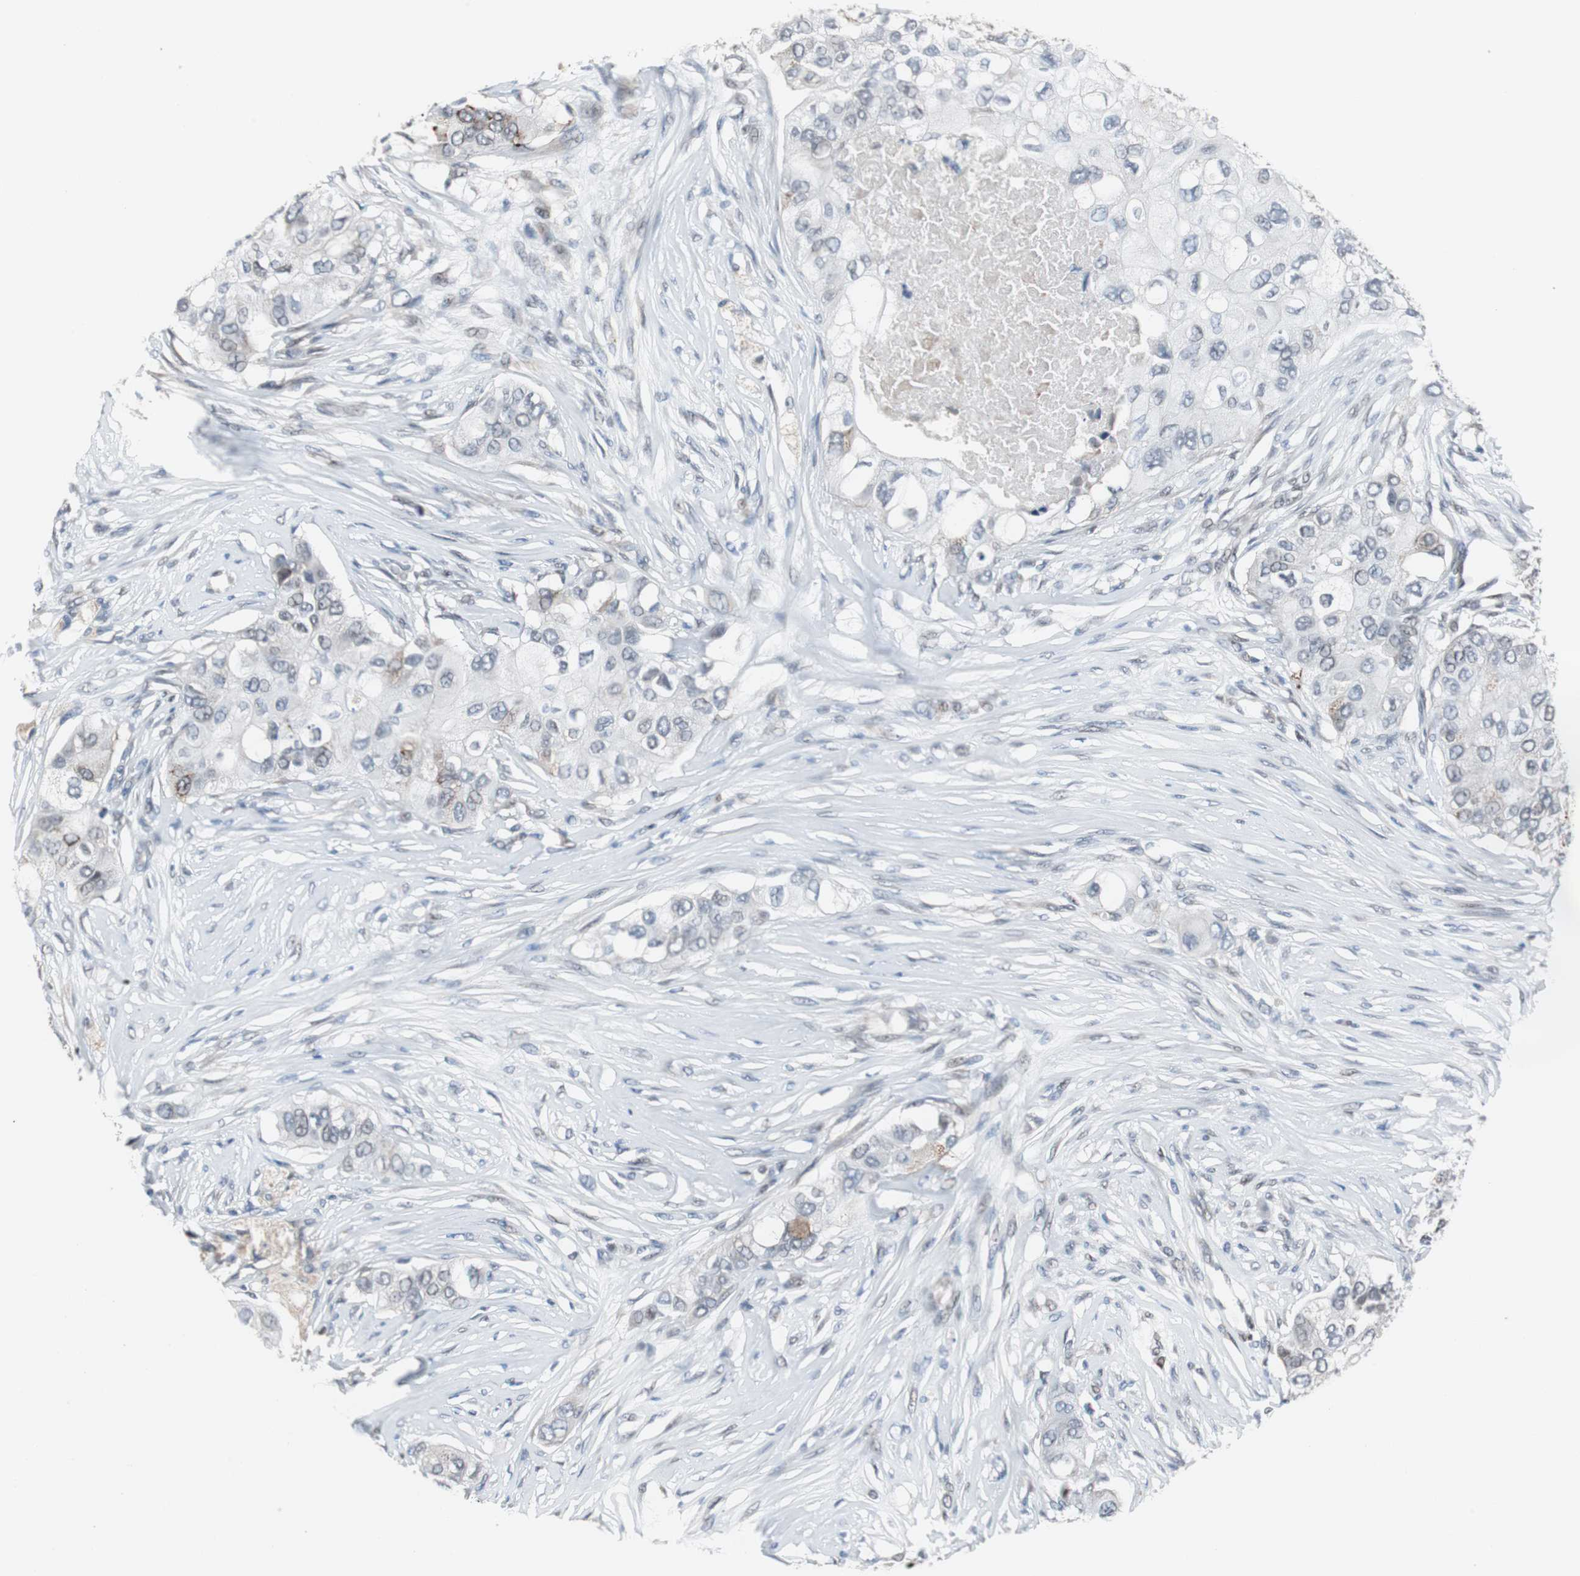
{"staining": {"intensity": "weak", "quantity": "<25%", "location": "nuclear"}, "tissue": "breast cancer", "cell_type": "Tumor cells", "image_type": "cancer", "snomed": [{"axis": "morphology", "description": "Normal tissue, NOS"}, {"axis": "morphology", "description": "Duct carcinoma"}, {"axis": "topography", "description": "Breast"}], "caption": "This is an immunohistochemistry photomicrograph of infiltrating ductal carcinoma (breast). There is no expression in tumor cells.", "gene": "ZHX2", "patient": {"sex": "female", "age": 49}}